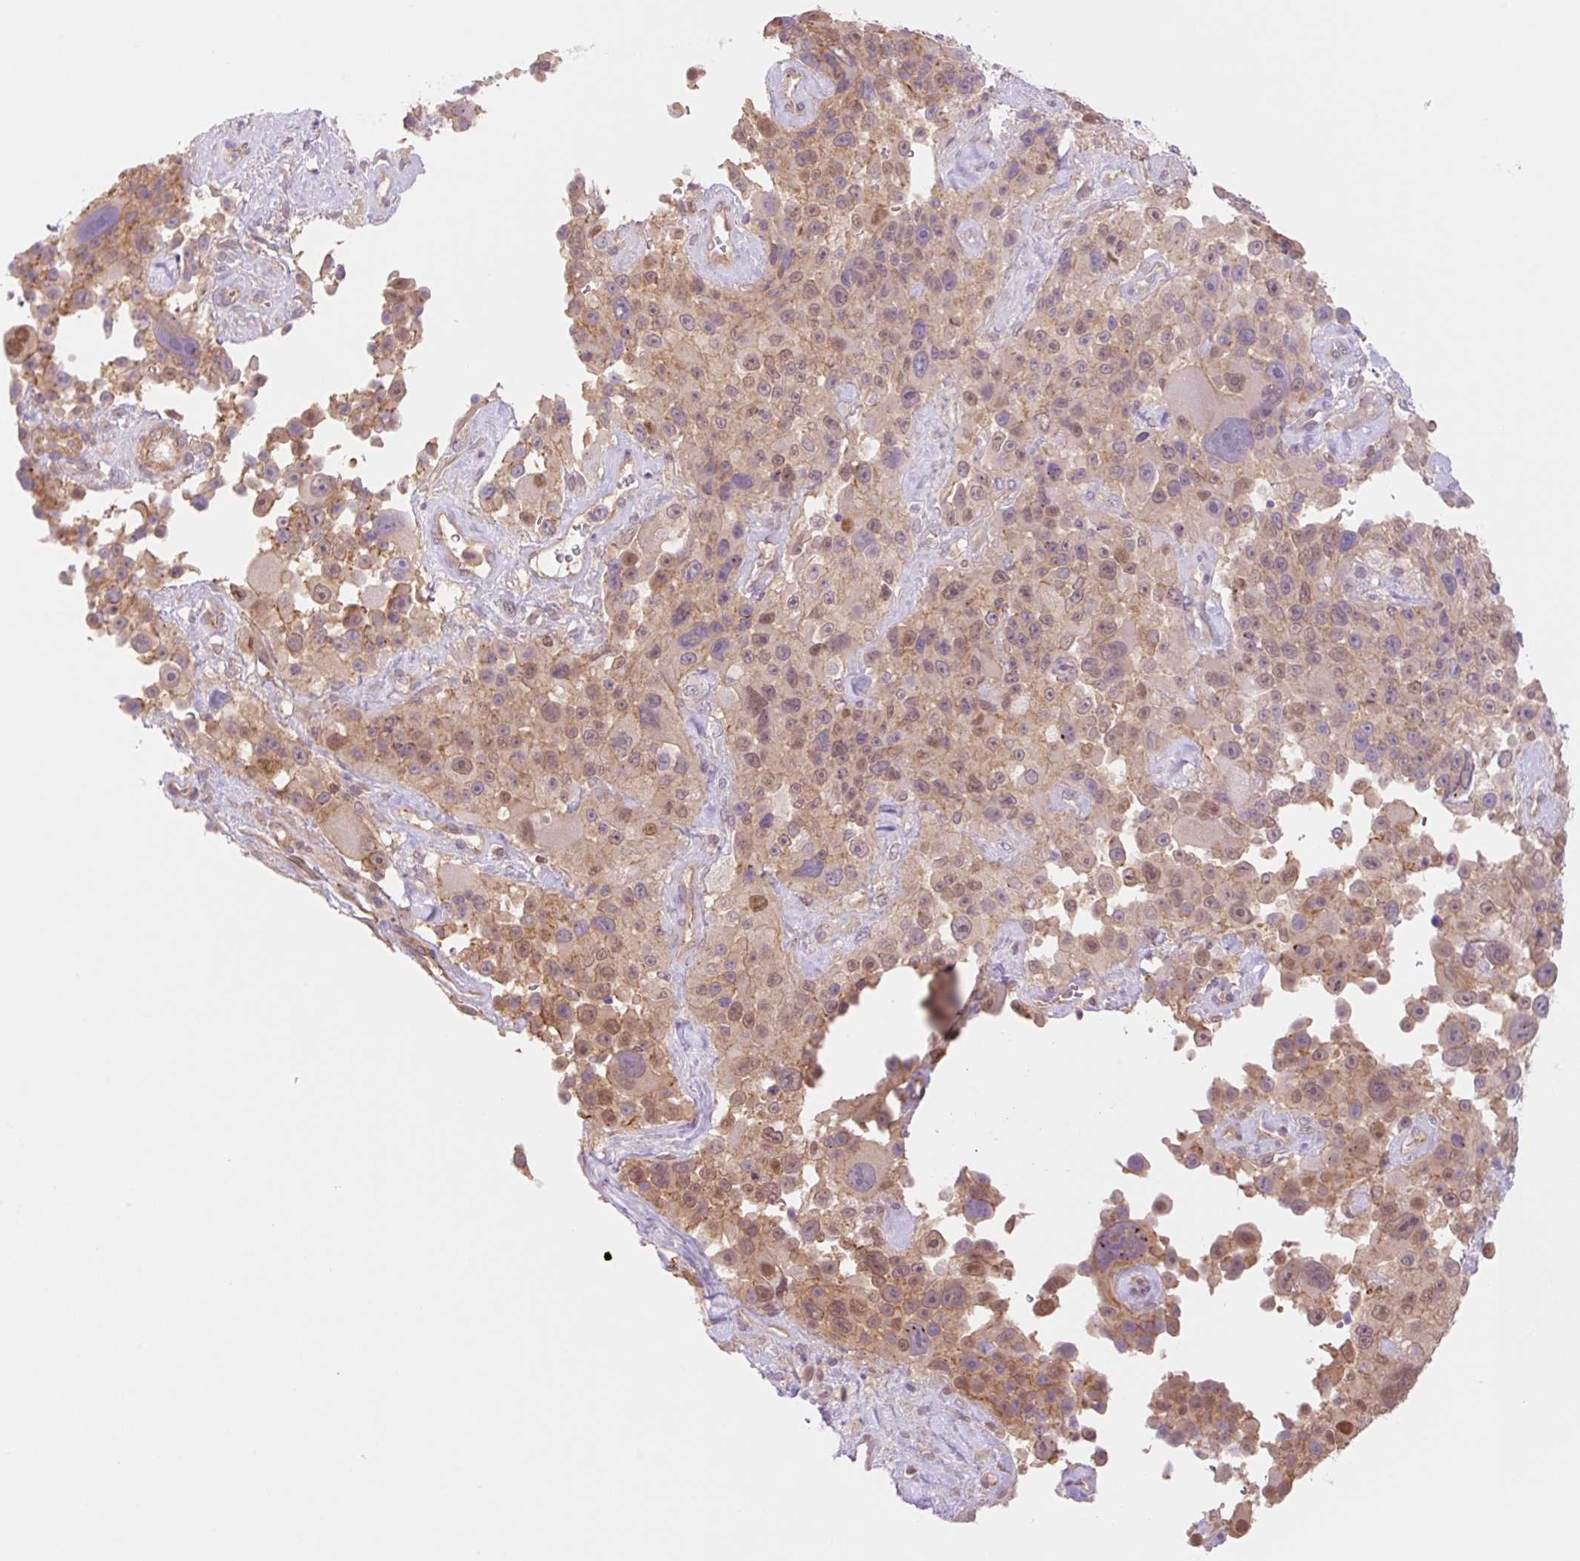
{"staining": {"intensity": "moderate", "quantity": ">75%", "location": "cytoplasmic/membranous,nuclear"}, "tissue": "melanoma", "cell_type": "Tumor cells", "image_type": "cancer", "snomed": [{"axis": "morphology", "description": "Malignant melanoma, Metastatic site"}, {"axis": "topography", "description": "Lymph node"}], "caption": "Melanoma stained for a protein displays moderate cytoplasmic/membranous and nuclear positivity in tumor cells.", "gene": "NLRP5", "patient": {"sex": "male", "age": 62}}